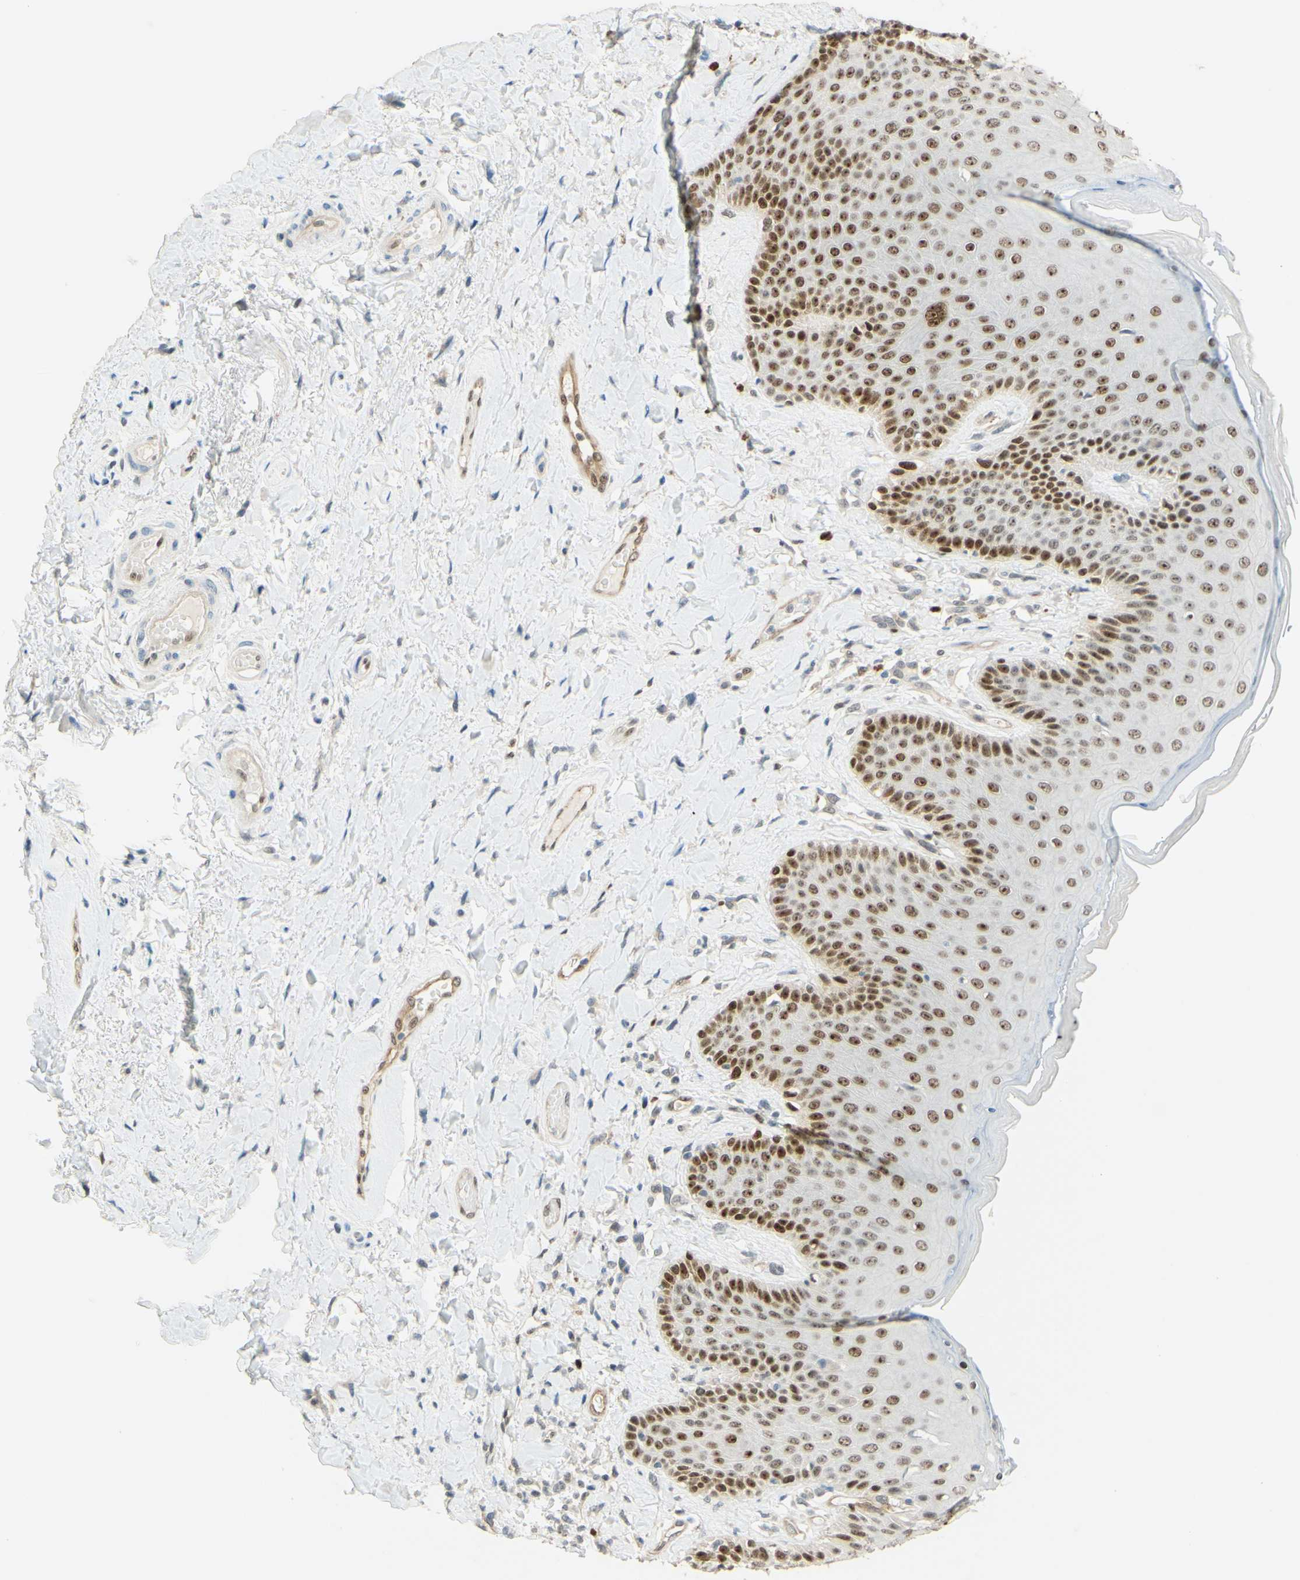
{"staining": {"intensity": "moderate", "quantity": ">75%", "location": "nuclear"}, "tissue": "skin", "cell_type": "Epidermal cells", "image_type": "normal", "snomed": [{"axis": "morphology", "description": "Normal tissue, NOS"}, {"axis": "topography", "description": "Anal"}], "caption": "An immunohistochemistry image of unremarkable tissue is shown. Protein staining in brown labels moderate nuclear positivity in skin within epidermal cells.", "gene": "POLB", "patient": {"sex": "male", "age": 69}}